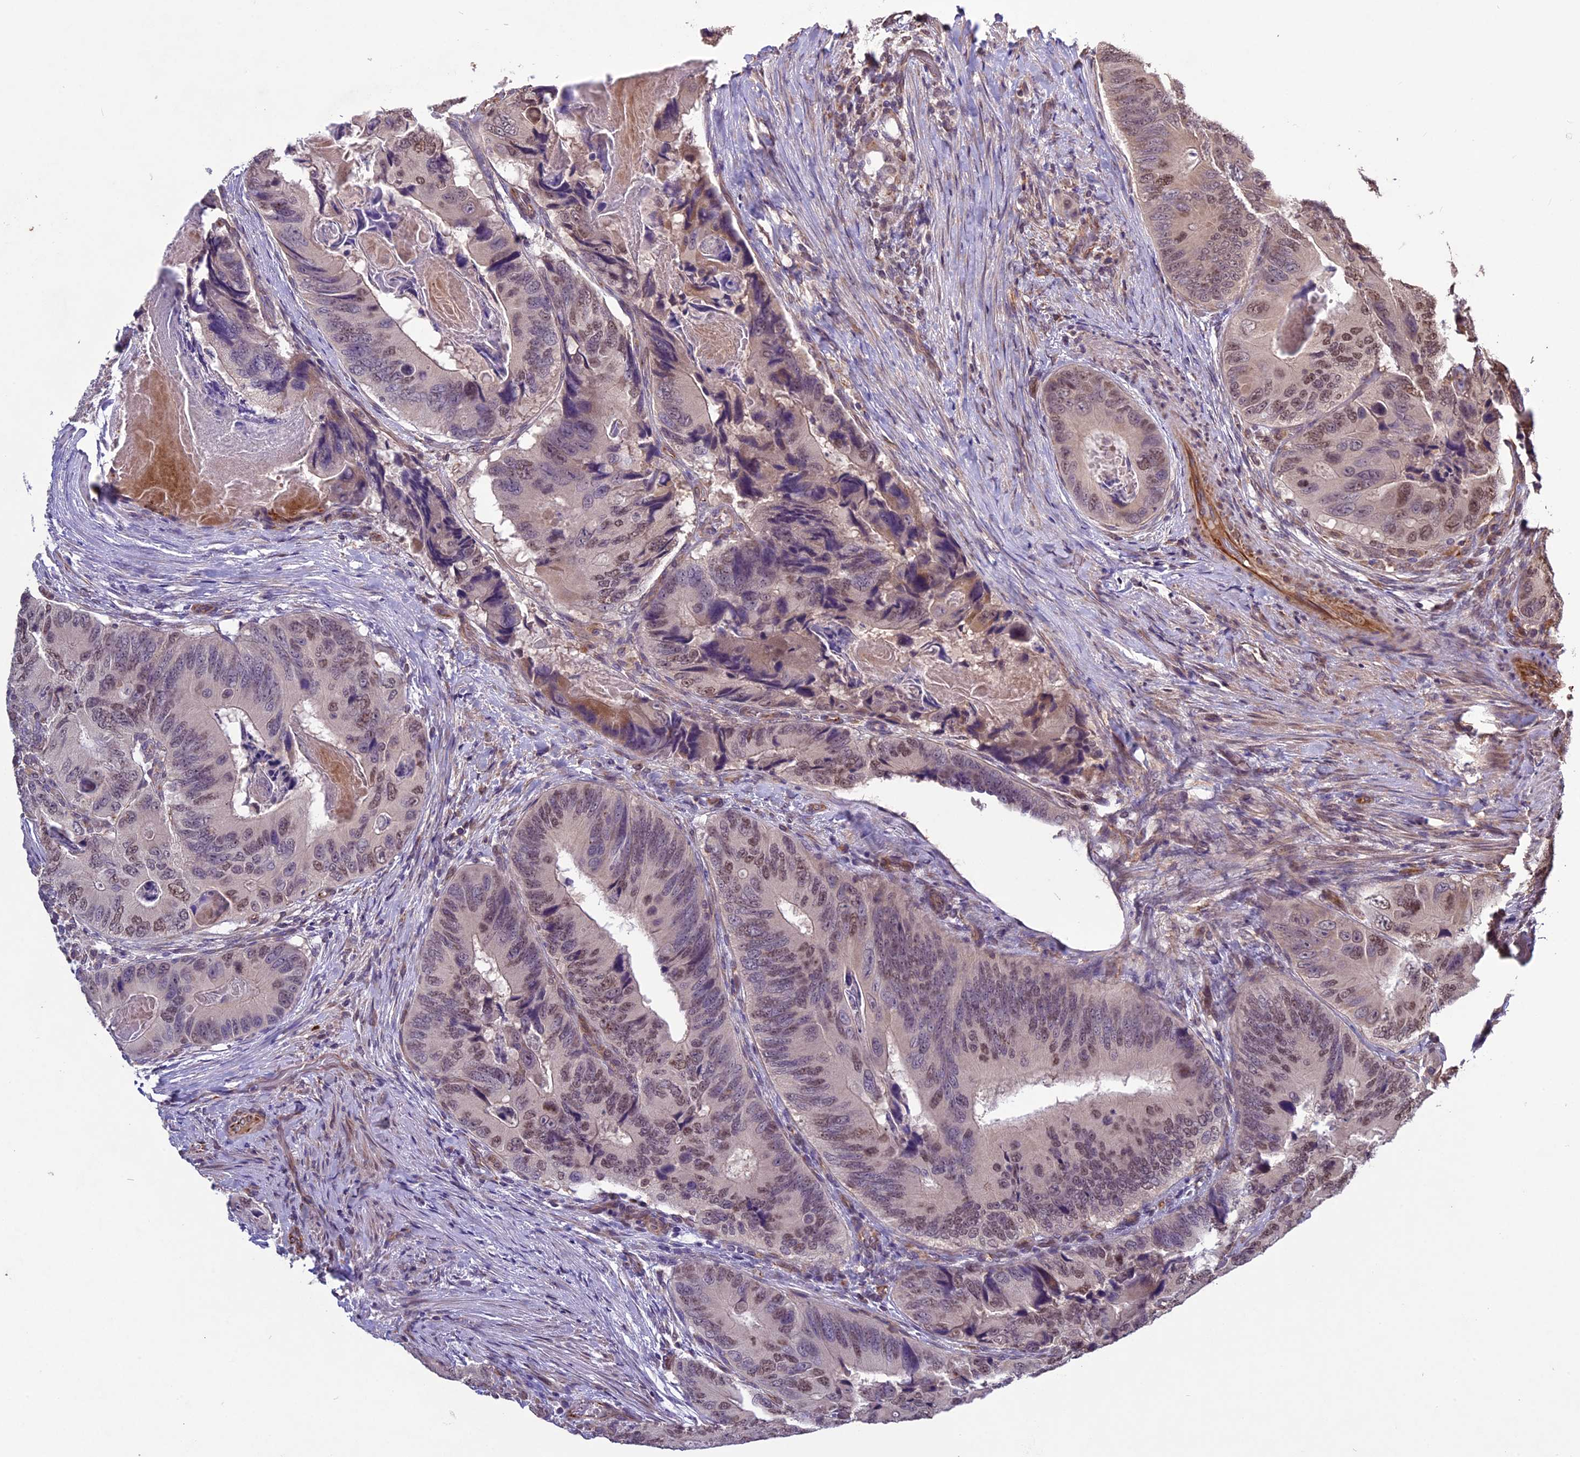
{"staining": {"intensity": "moderate", "quantity": "25%-75%", "location": "nuclear"}, "tissue": "colorectal cancer", "cell_type": "Tumor cells", "image_type": "cancer", "snomed": [{"axis": "morphology", "description": "Adenocarcinoma, NOS"}, {"axis": "topography", "description": "Colon"}], "caption": "IHC of human colorectal cancer exhibits medium levels of moderate nuclear positivity in approximately 25%-75% of tumor cells.", "gene": "C3orf70", "patient": {"sex": "male", "age": 84}}